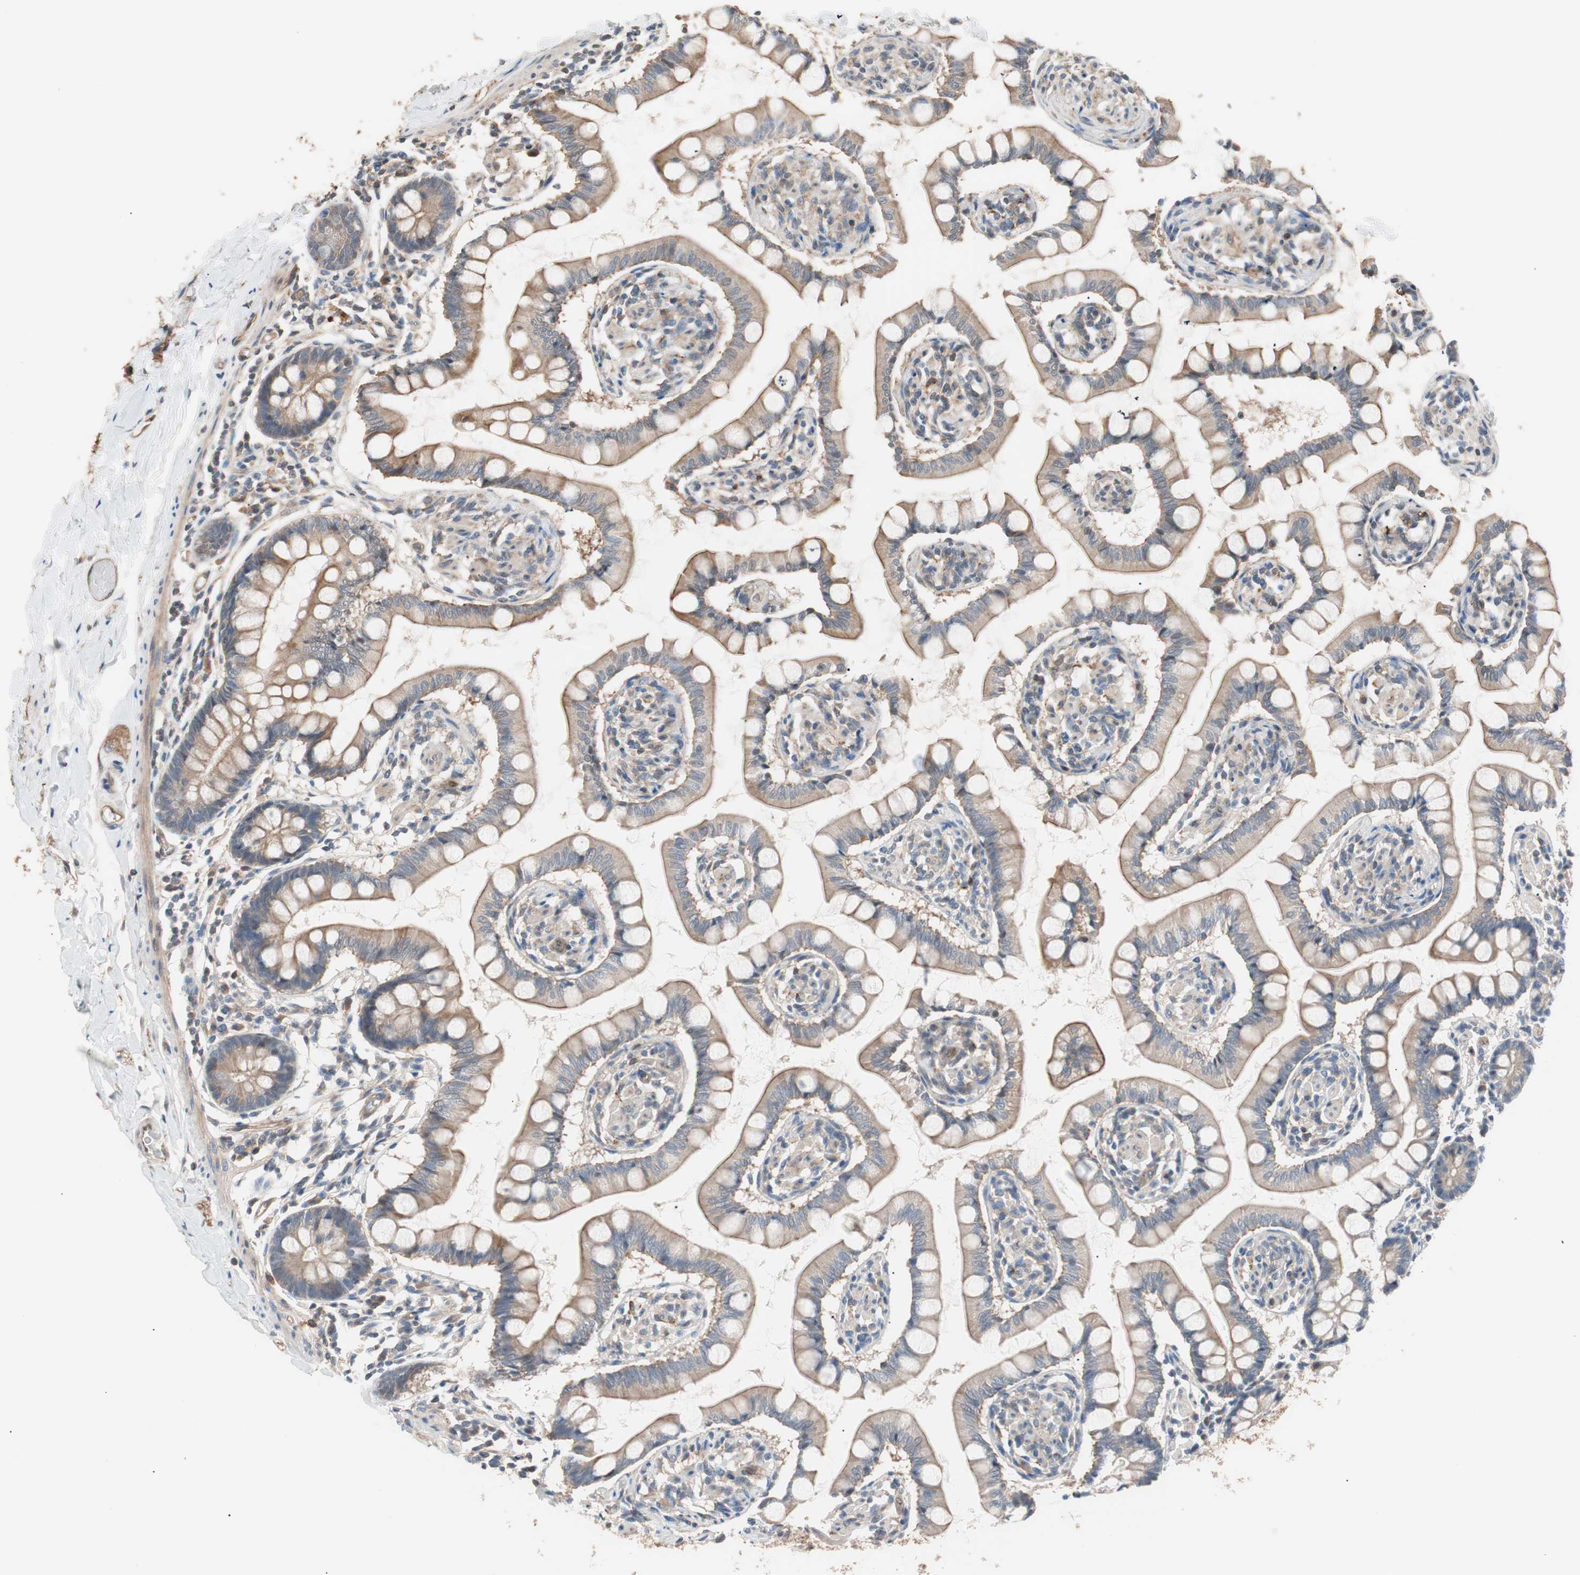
{"staining": {"intensity": "moderate", "quantity": ">75%", "location": "cytoplasmic/membranous"}, "tissue": "small intestine", "cell_type": "Glandular cells", "image_type": "normal", "snomed": [{"axis": "morphology", "description": "Normal tissue, NOS"}, {"axis": "topography", "description": "Small intestine"}], "caption": "The histopathology image reveals a brown stain indicating the presence of a protein in the cytoplasmic/membranous of glandular cells in small intestine.", "gene": "SMG1", "patient": {"sex": "male", "age": 41}}